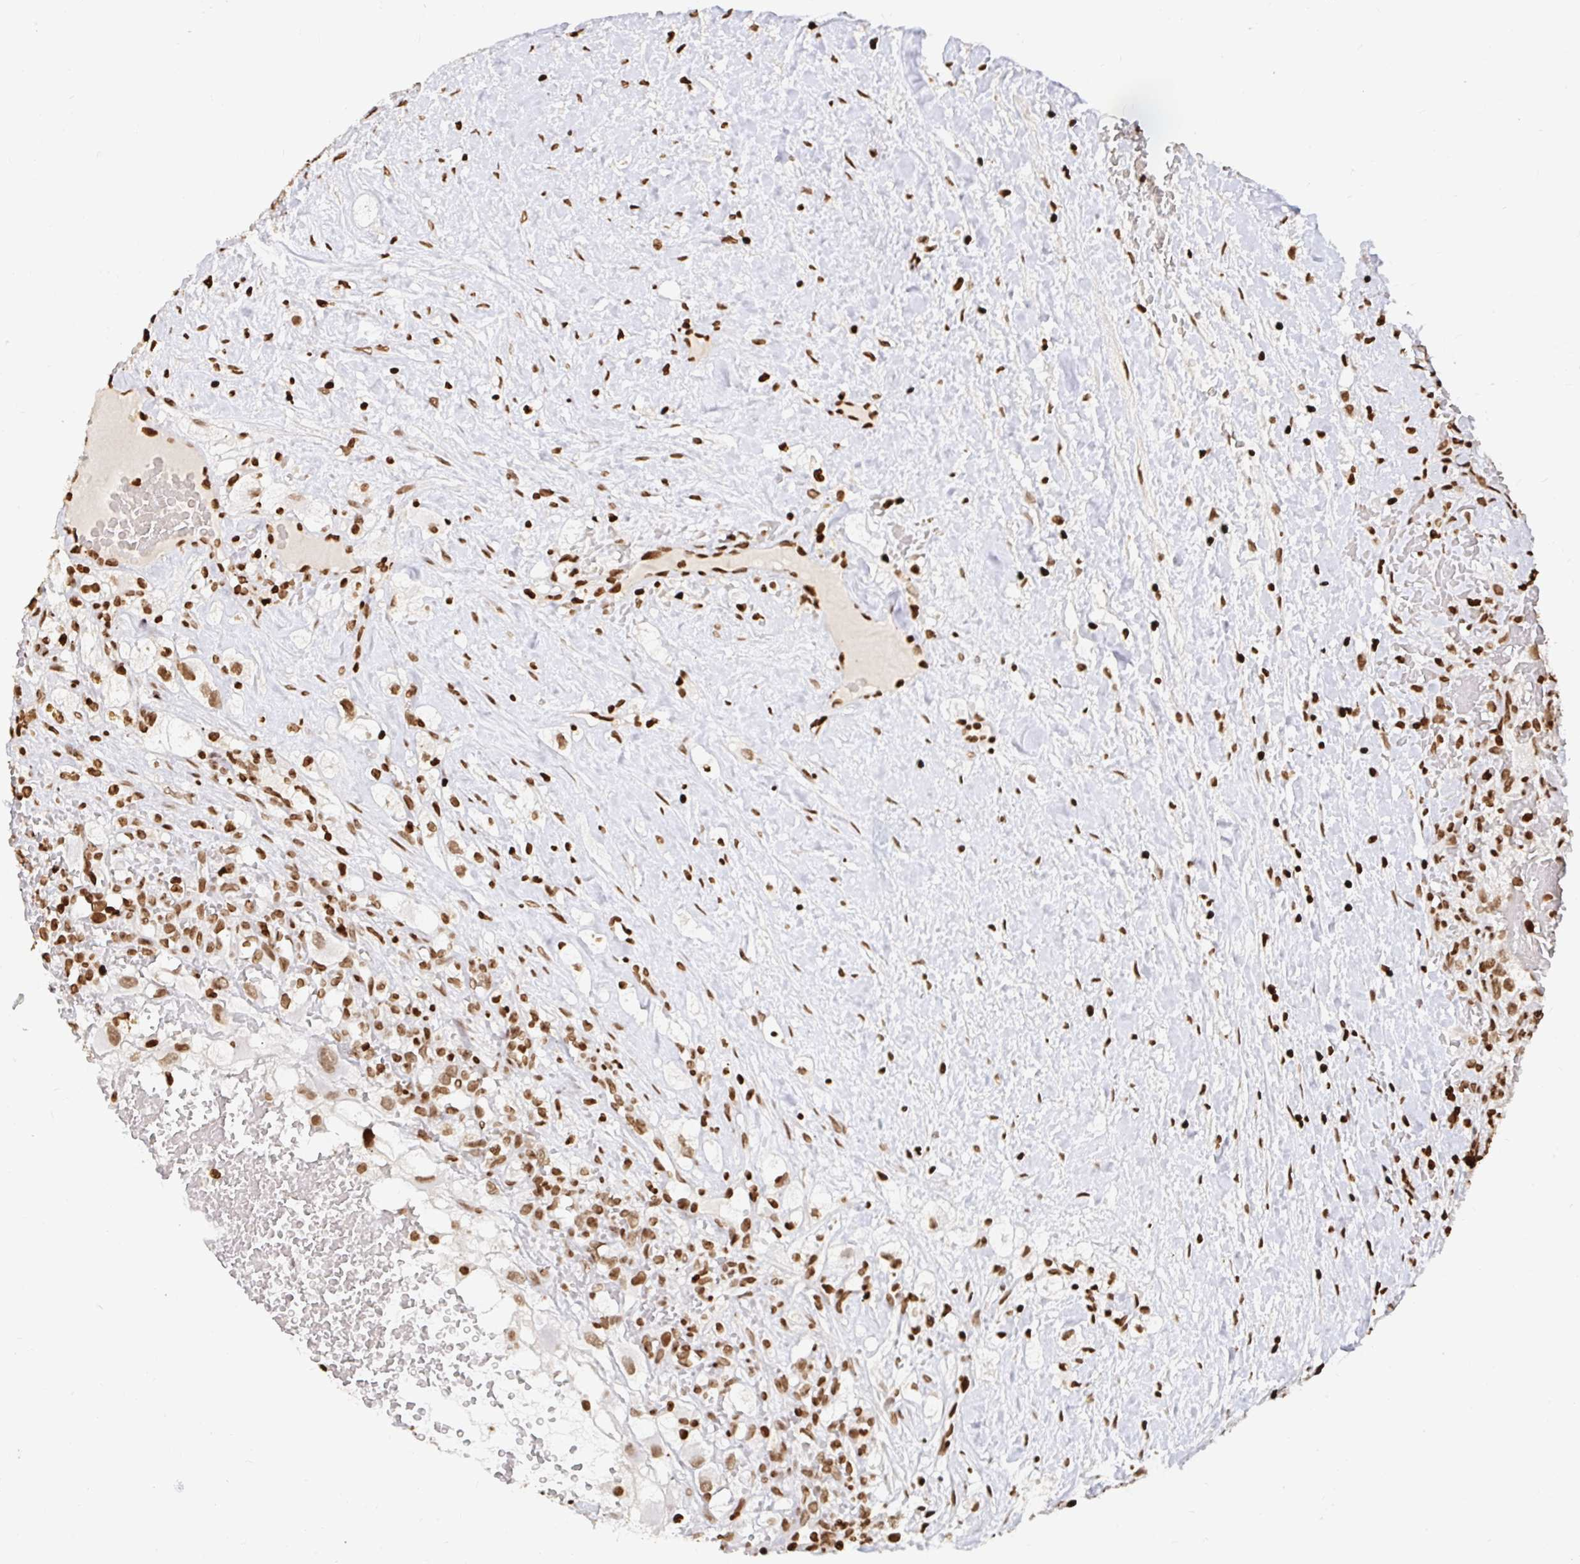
{"staining": {"intensity": "moderate", "quantity": ">75%", "location": "nuclear"}, "tissue": "renal cancer", "cell_type": "Tumor cells", "image_type": "cancer", "snomed": [{"axis": "morphology", "description": "Adenocarcinoma, NOS"}, {"axis": "topography", "description": "Kidney"}], "caption": "A medium amount of moderate nuclear positivity is identified in about >75% of tumor cells in renal adenocarcinoma tissue.", "gene": "H2BC5", "patient": {"sex": "male", "age": 59}}